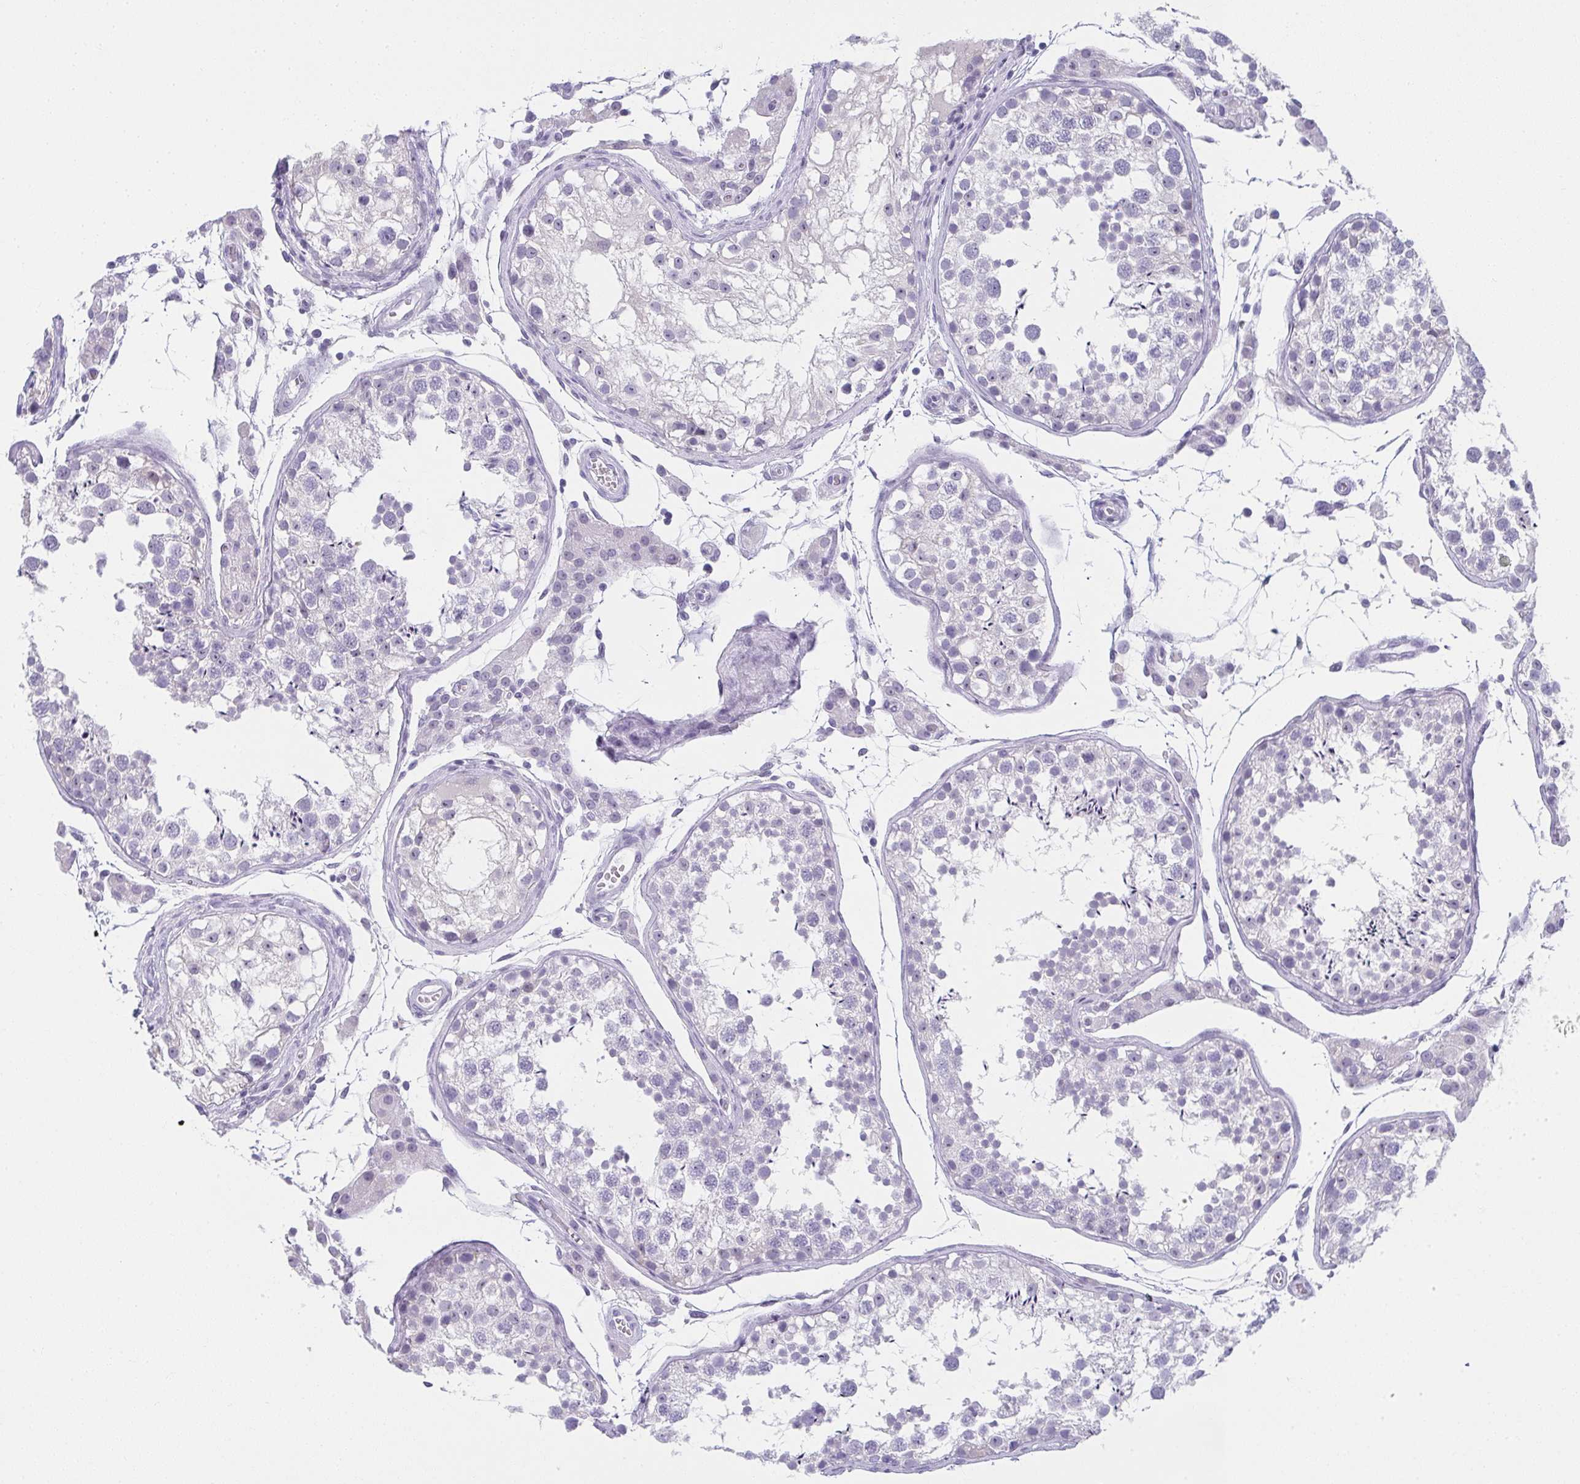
{"staining": {"intensity": "negative", "quantity": "none", "location": "none"}, "tissue": "testis", "cell_type": "Cells in seminiferous ducts", "image_type": "normal", "snomed": [{"axis": "morphology", "description": "Normal tissue, NOS"}, {"axis": "morphology", "description": "Seminoma, NOS"}, {"axis": "topography", "description": "Testis"}], "caption": "DAB immunohistochemical staining of unremarkable human testis displays no significant staining in cells in seminiferous ducts.", "gene": "MOBP", "patient": {"sex": "male", "age": 29}}